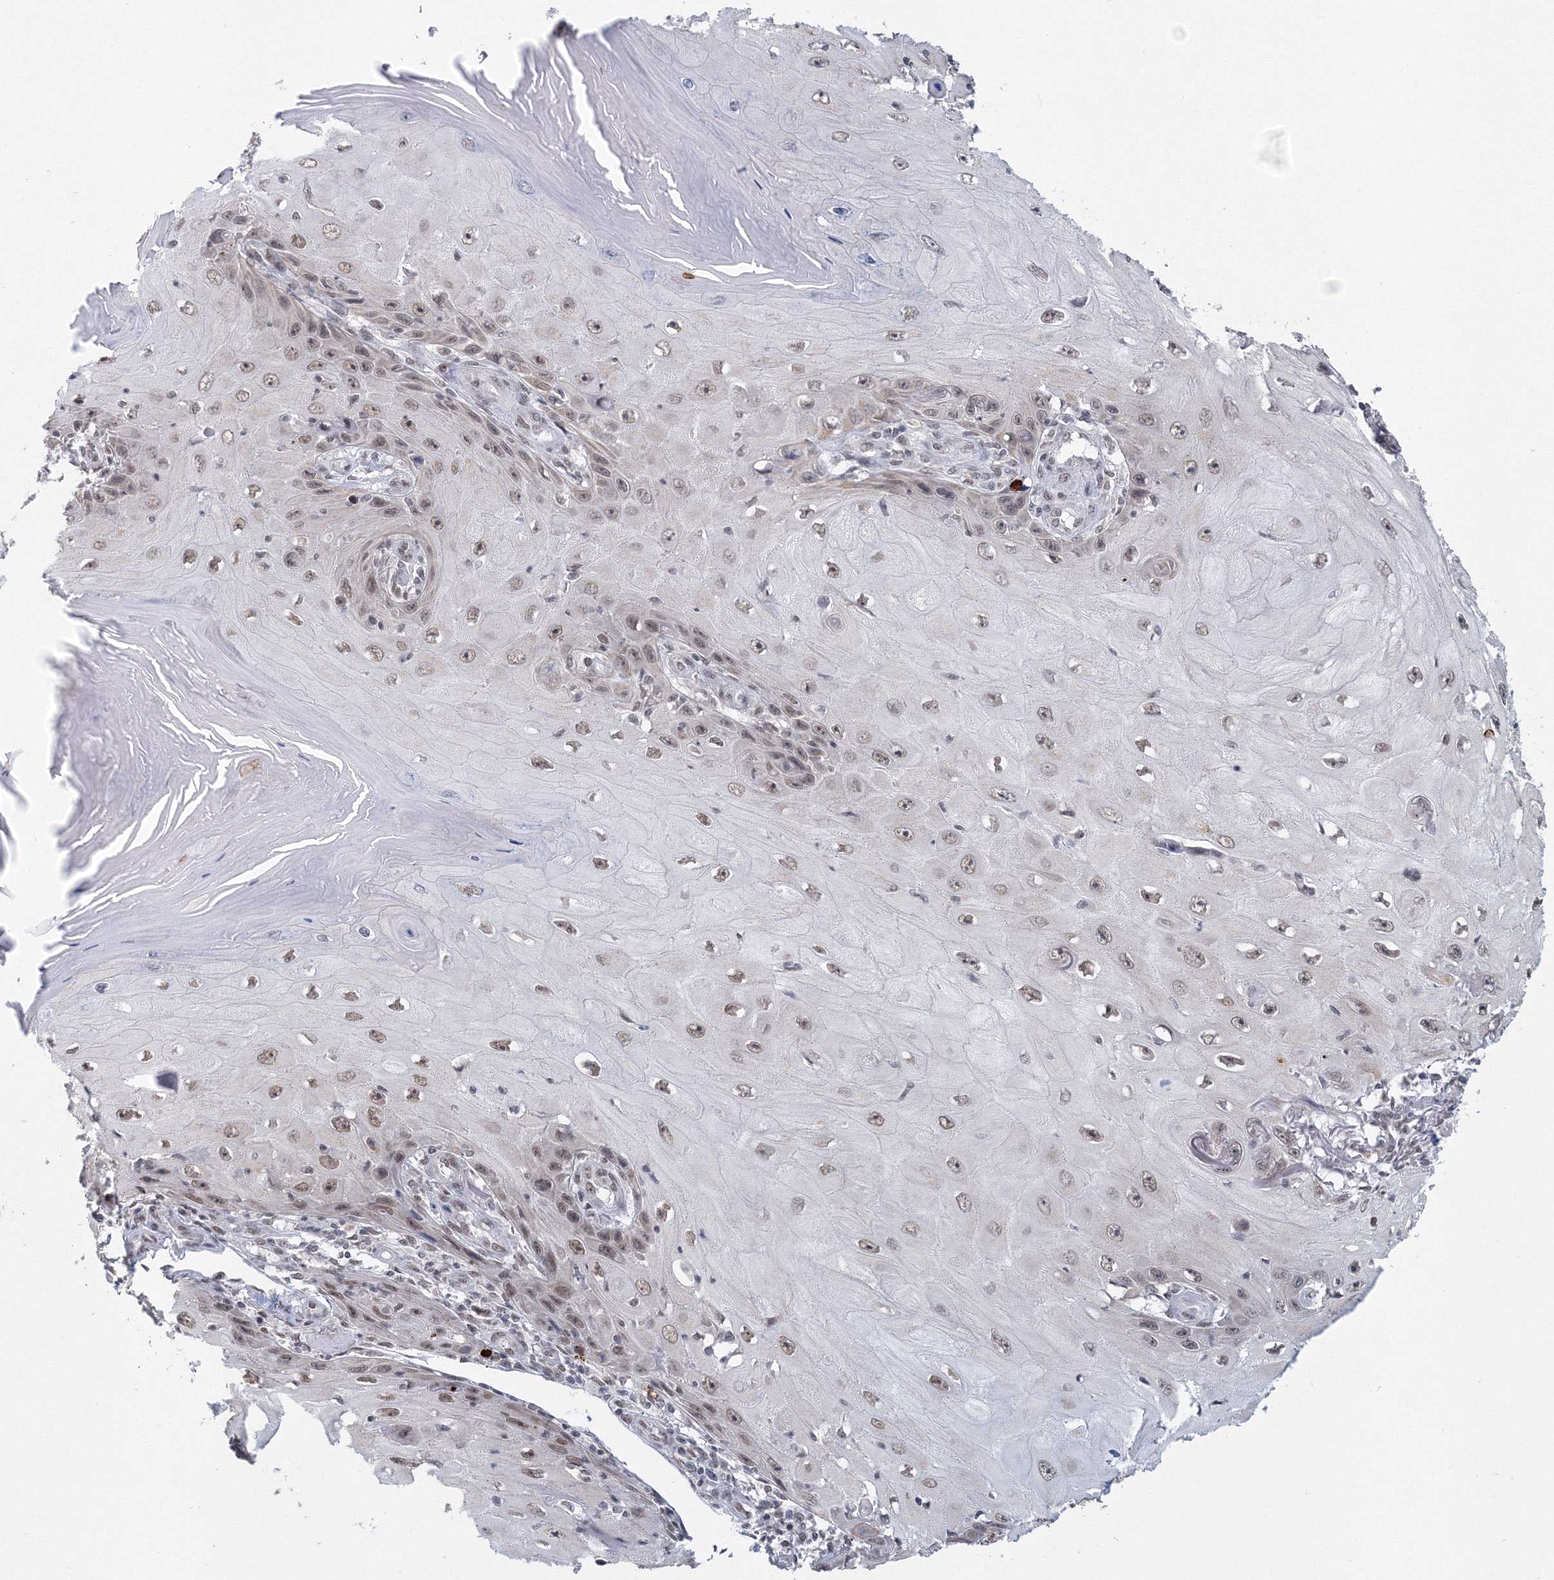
{"staining": {"intensity": "weak", "quantity": "25%-75%", "location": "nuclear"}, "tissue": "skin cancer", "cell_type": "Tumor cells", "image_type": "cancer", "snomed": [{"axis": "morphology", "description": "Squamous cell carcinoma, NOS"}, {"axis": "topography", "description": "Skin"}], "caption": "Tumor cells exhibit low levels of weak nuclear expression in about 25%-75% of cells in skin cancer (squamous cell carcinoma).", "gene": "SF3B6", "patient": {"sex": "female", "age": 73}}